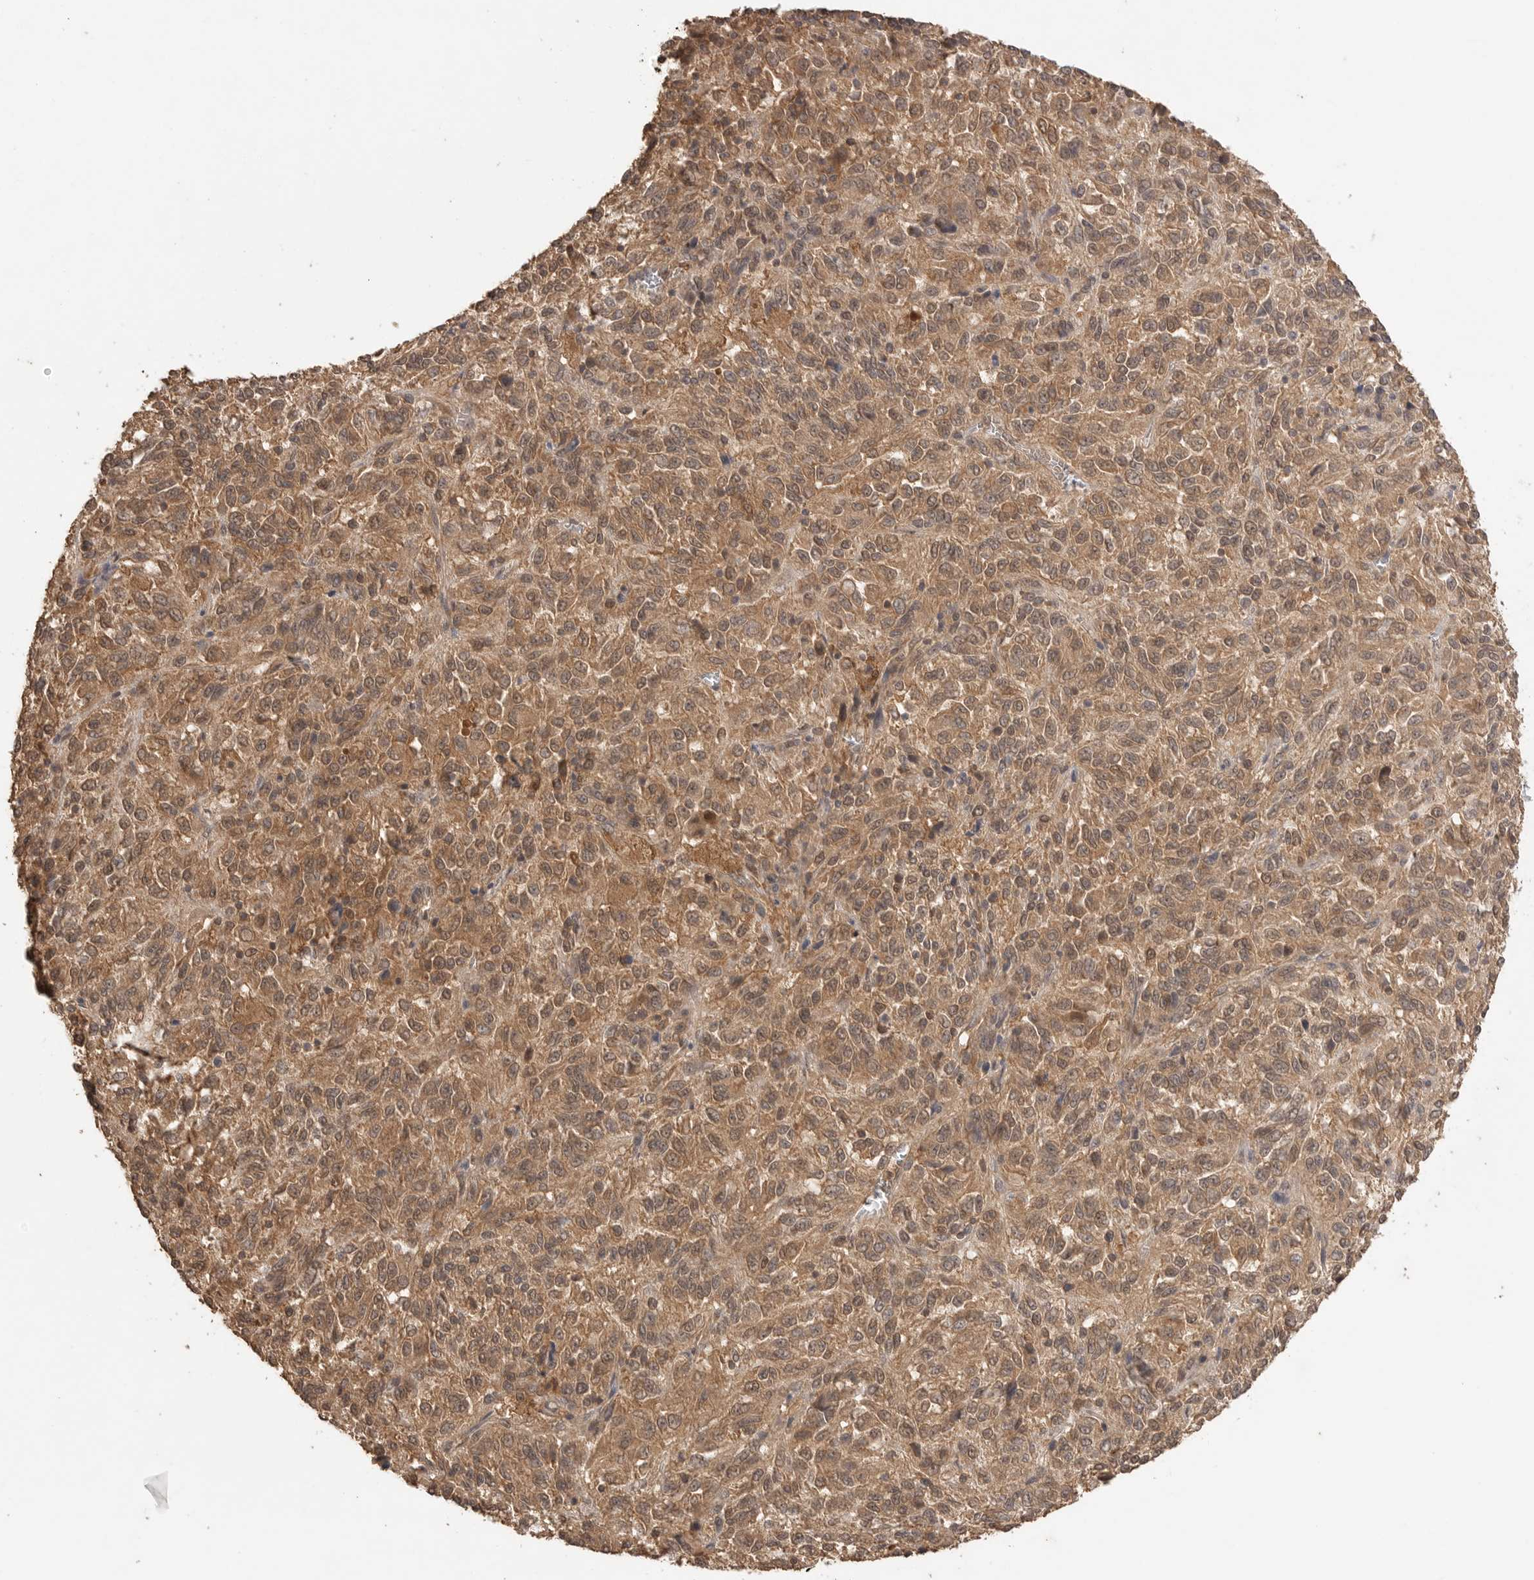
{"staining": {"intensity": "moderate", "quantity": ">75%", "location": "cytoplasmic/membranous,nuclear"}, "tissue": "melanoma", "cell_type": "Tumor cells", "image_type": "cancer", "snomed": [{"axis": "morphology", "description": "Malignant melanoma, Metastatic site"}, {"axis": "topography", "description": "Lung"}], "caption": "A medium amount of moderate cytoplasmic/membranous and nuclear staining is present in approximately >75% of tumor cells in melanoma tissue.", "gene": "MAP2K1", "patient": {"sex": "male", "age": 64}}